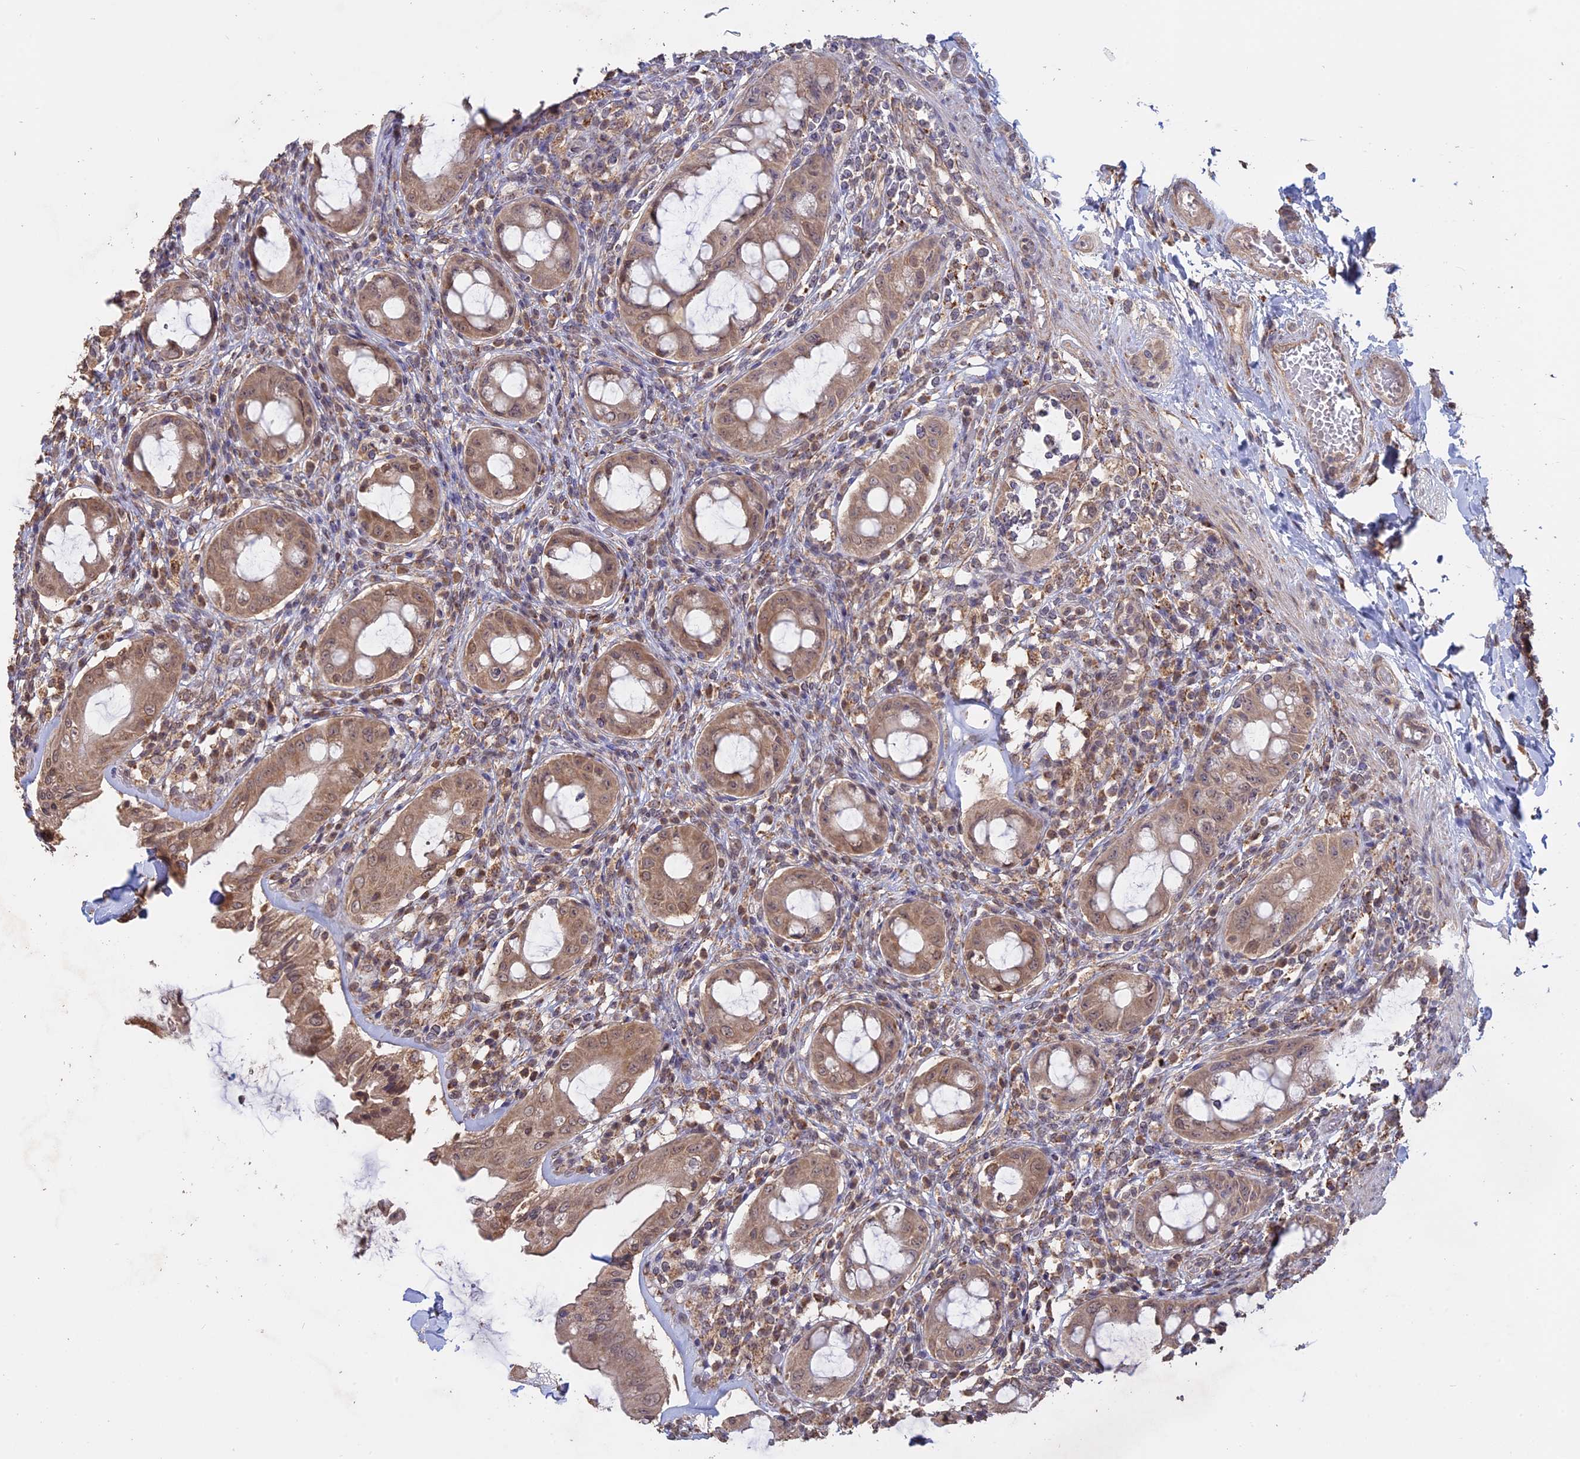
{"staining": {"intensity": "moderate", "quantity": ">75%", "location": "cytoplasmic/membranous,nuclear"}, "tissue": "rectum", "cell_type": "Glandular cells", "image_type": "normal", "snomed": [{"axis": "morphology", "description": "Normal tissue, NOS"}, {"axis": "topography", "description": "Rectum"}], "caption": "Benign rectum shows moderate cytoplasmic/membranous,nuclear staining in approximately >75% of glandular cells, visualized by immunohistochemistry.", "gene": "FAM210B", "patient": {"sex": "female", "age": 57}}